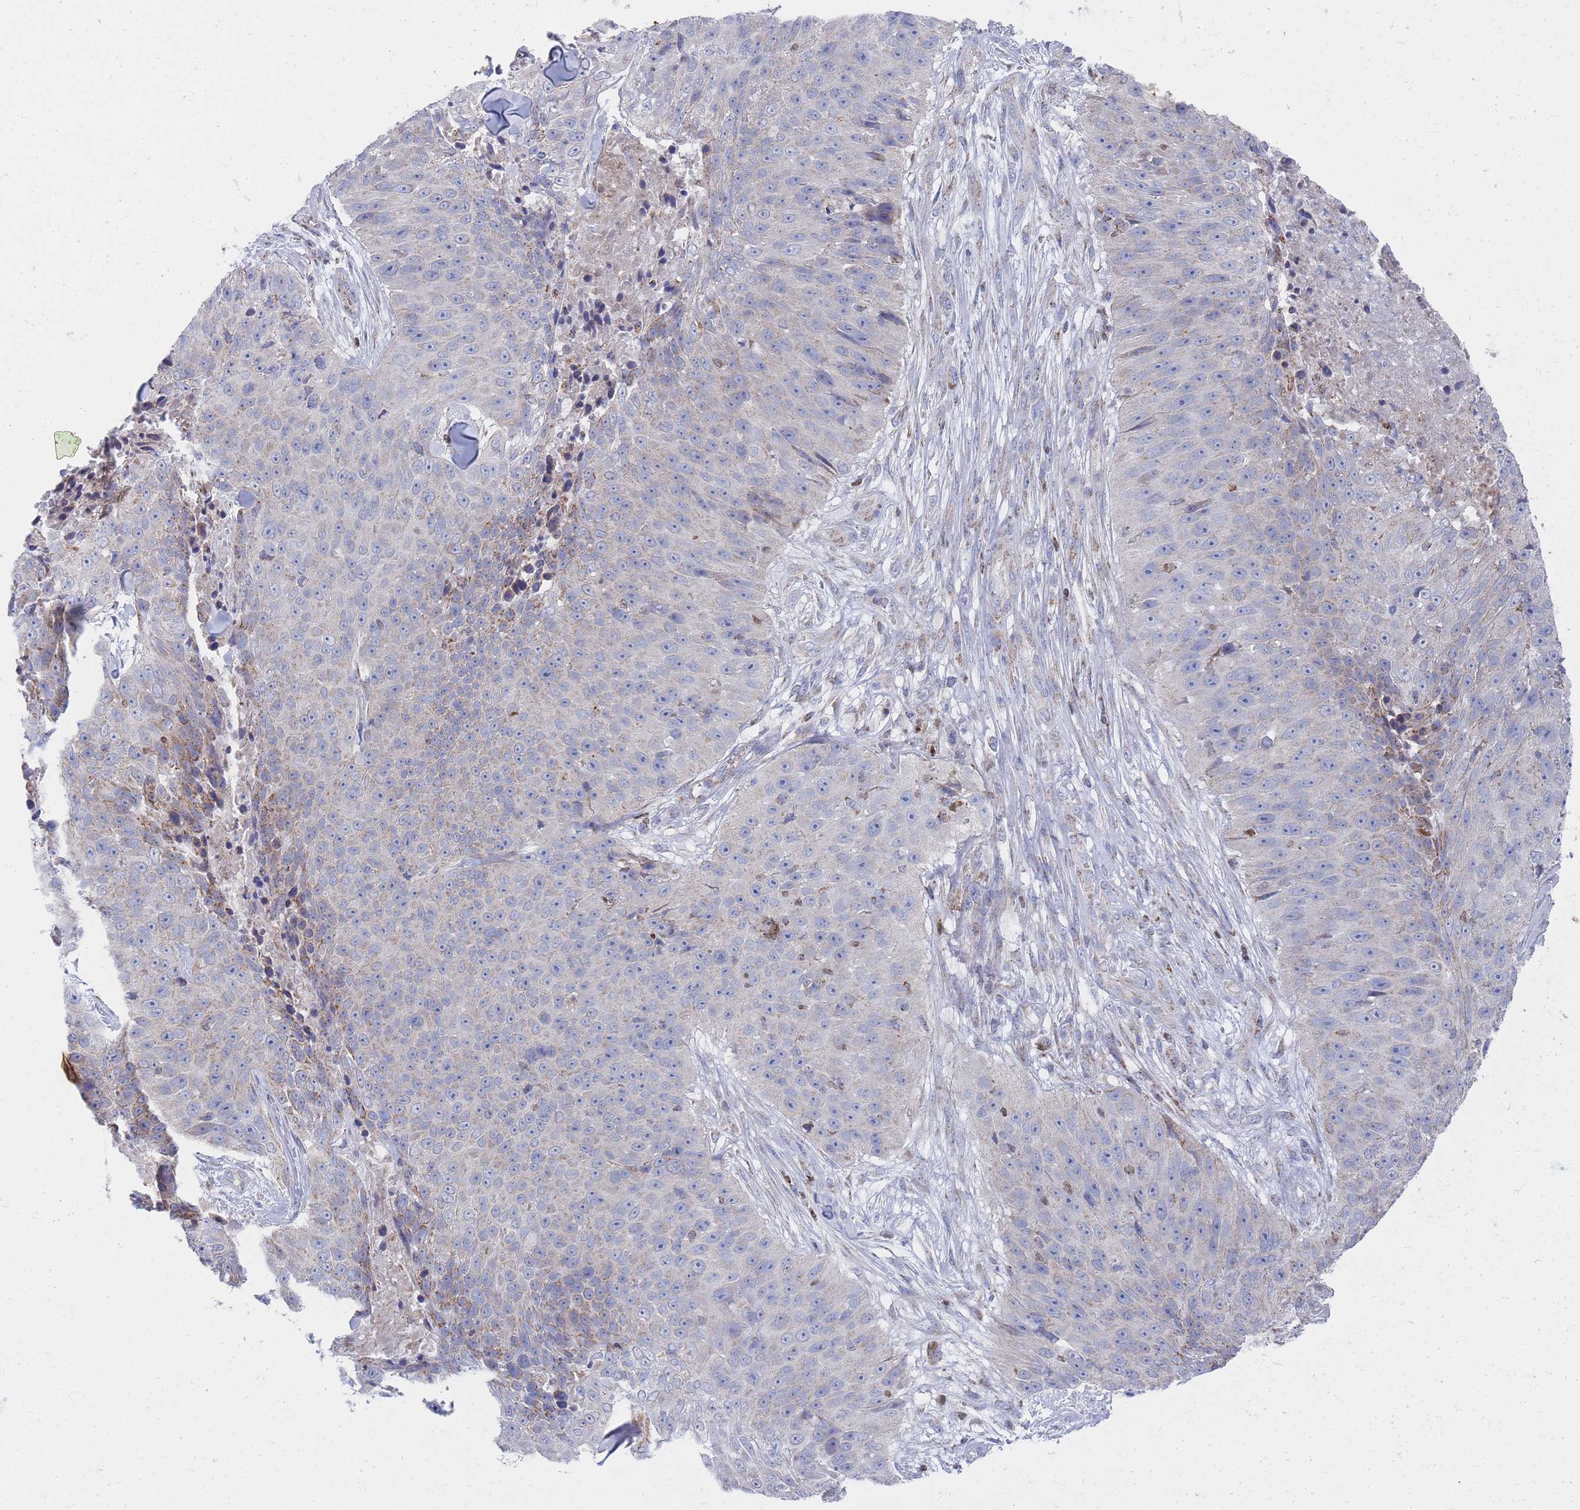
{"staining": {"intensity": "moderate", "quantity": "<25%", "location": "cytoplasmic/membranous"}, "tissue": "skin cancer", "cell_type": "Tumor cells", "image_type": "cancer", "snomed": [{"axis": "morphology", "description": "Squamous cell carcinoma, NOS"}, {"axis": "topography", "description": "Skin"}], "caption": "Protein positivity by immunohistochemistry (IHC) reveals moderate cytoplasmic/membranous positivity in approximately <25% of tumor cells in squamous cell carcinoma (skin).", "gene": "IKZF4", "patient": {"sex": "female", "age": 87}}